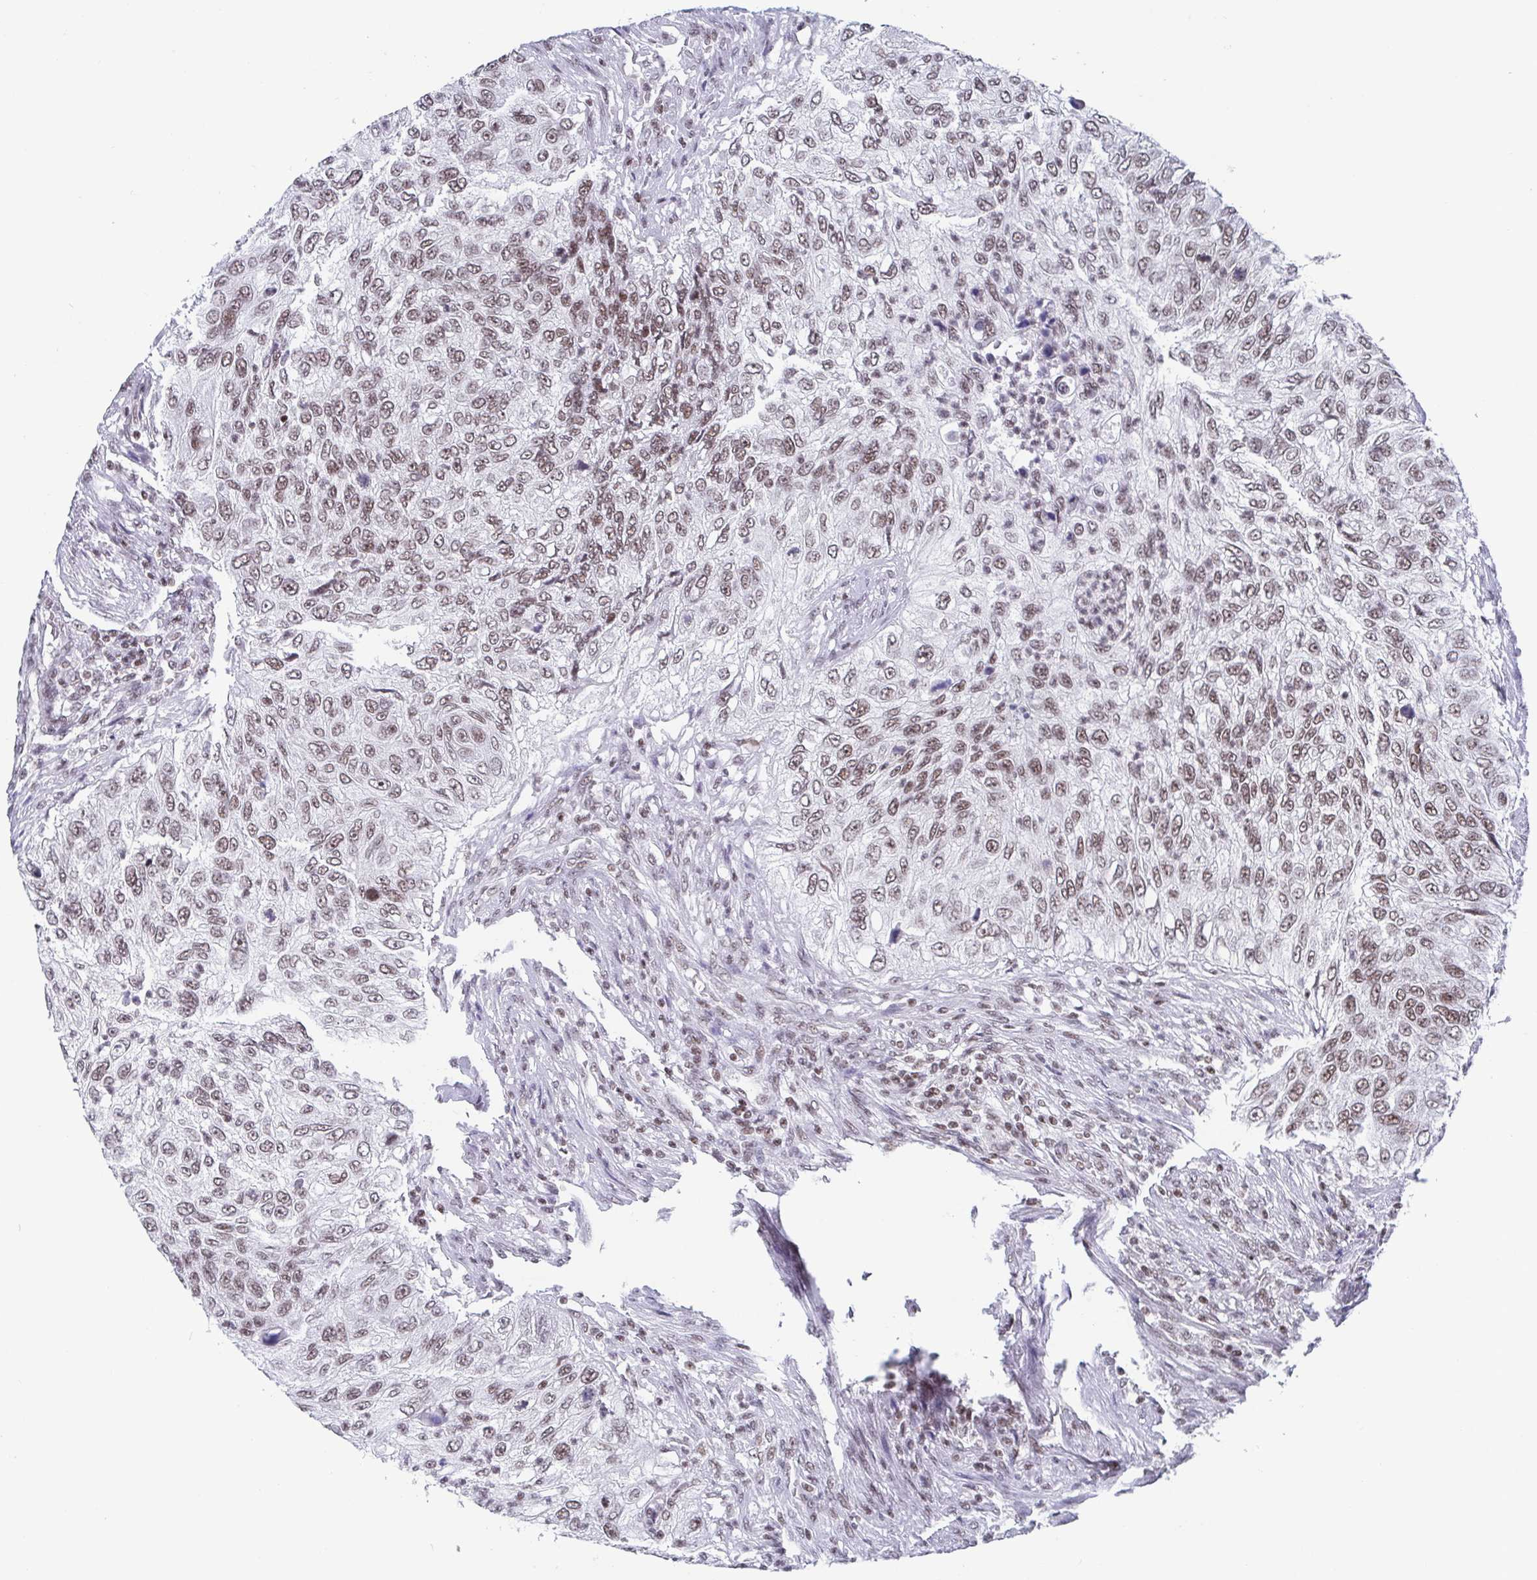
{"staining": {"intensity": "weak", "quantity": ">75%", "location": "nuclear"}, "tissue": "urothelial cancer", "cell_type": "Tumor cells", "image_type": "cancer", "snomed": [{"axis": "morphology", "description": "Urothelial carcinoma, High grade"}, {"axis": "topography", "description": "Urinary bladder"}], "caption": "An image showing weak nuclear positivity in about >75% of tumor cells in high-grade urothelial carcinoma, as visualized by brown immunohistochemical staining.", "gene": "CTCF", "patient": {"sex": "female", "age": 60}}